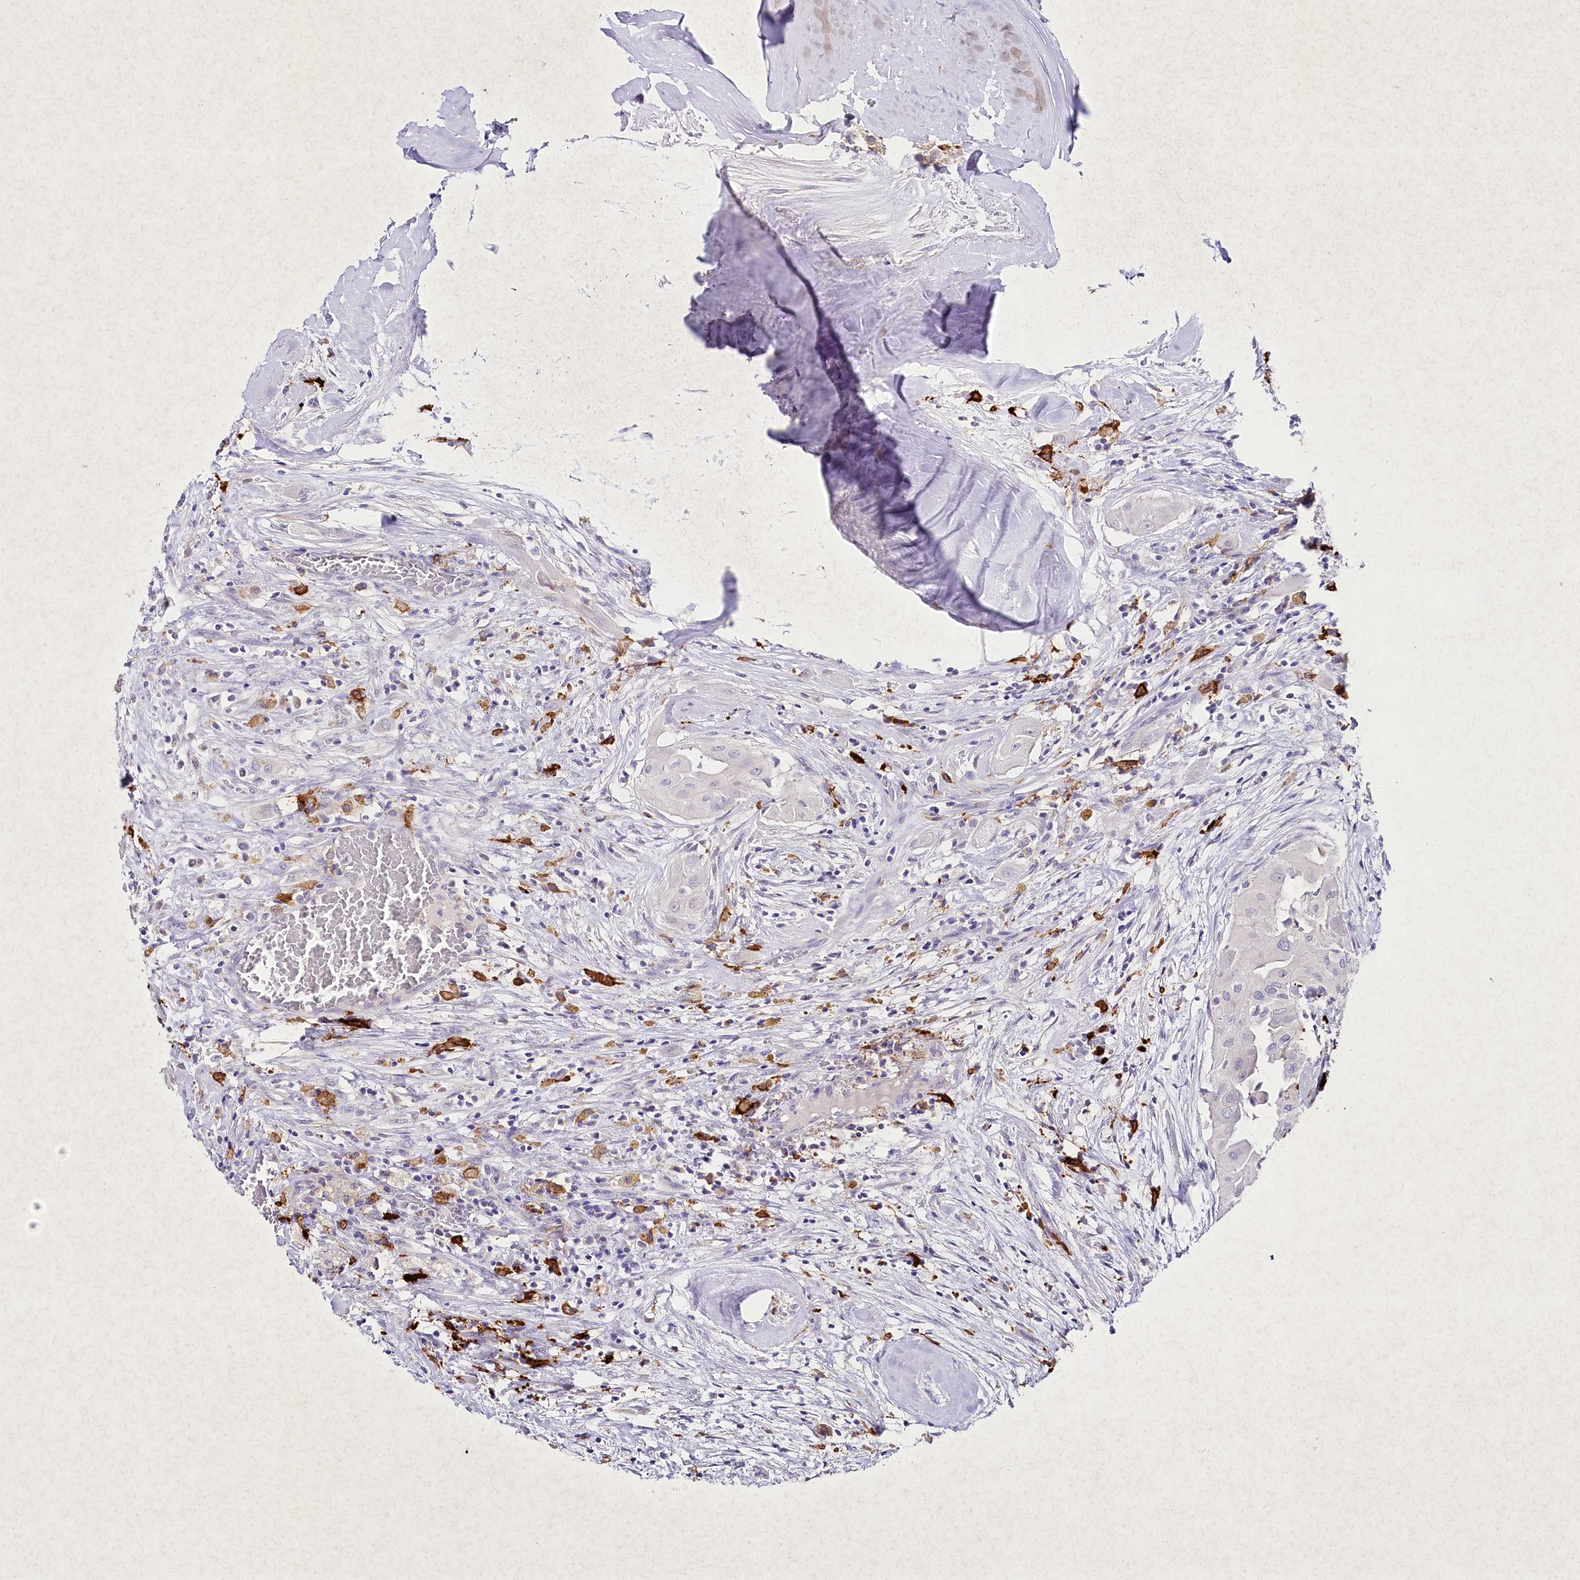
{"staining": {"intensity": "negative", "quantity": "none", "location": "none"}, "tissue": "thyroid cancer", "cell_type": "Tumor cells", "image_type": "cancer", "snomed": [{"axis": "morphology", "description": "Papillary adenocarcinoma, NOS"}, {"axis": "topography", "description": "Thyroid gland"}], "caption": "Immunohistochemistry (IHC) histopathology image of neoplastic tissue: thyroid papillary adenocarcinoma stained with DAB demonstrates no significant protein expression in tumor cells.", "gene": "CLEC4M", "patient": {"sex": "female", "age": 59}}